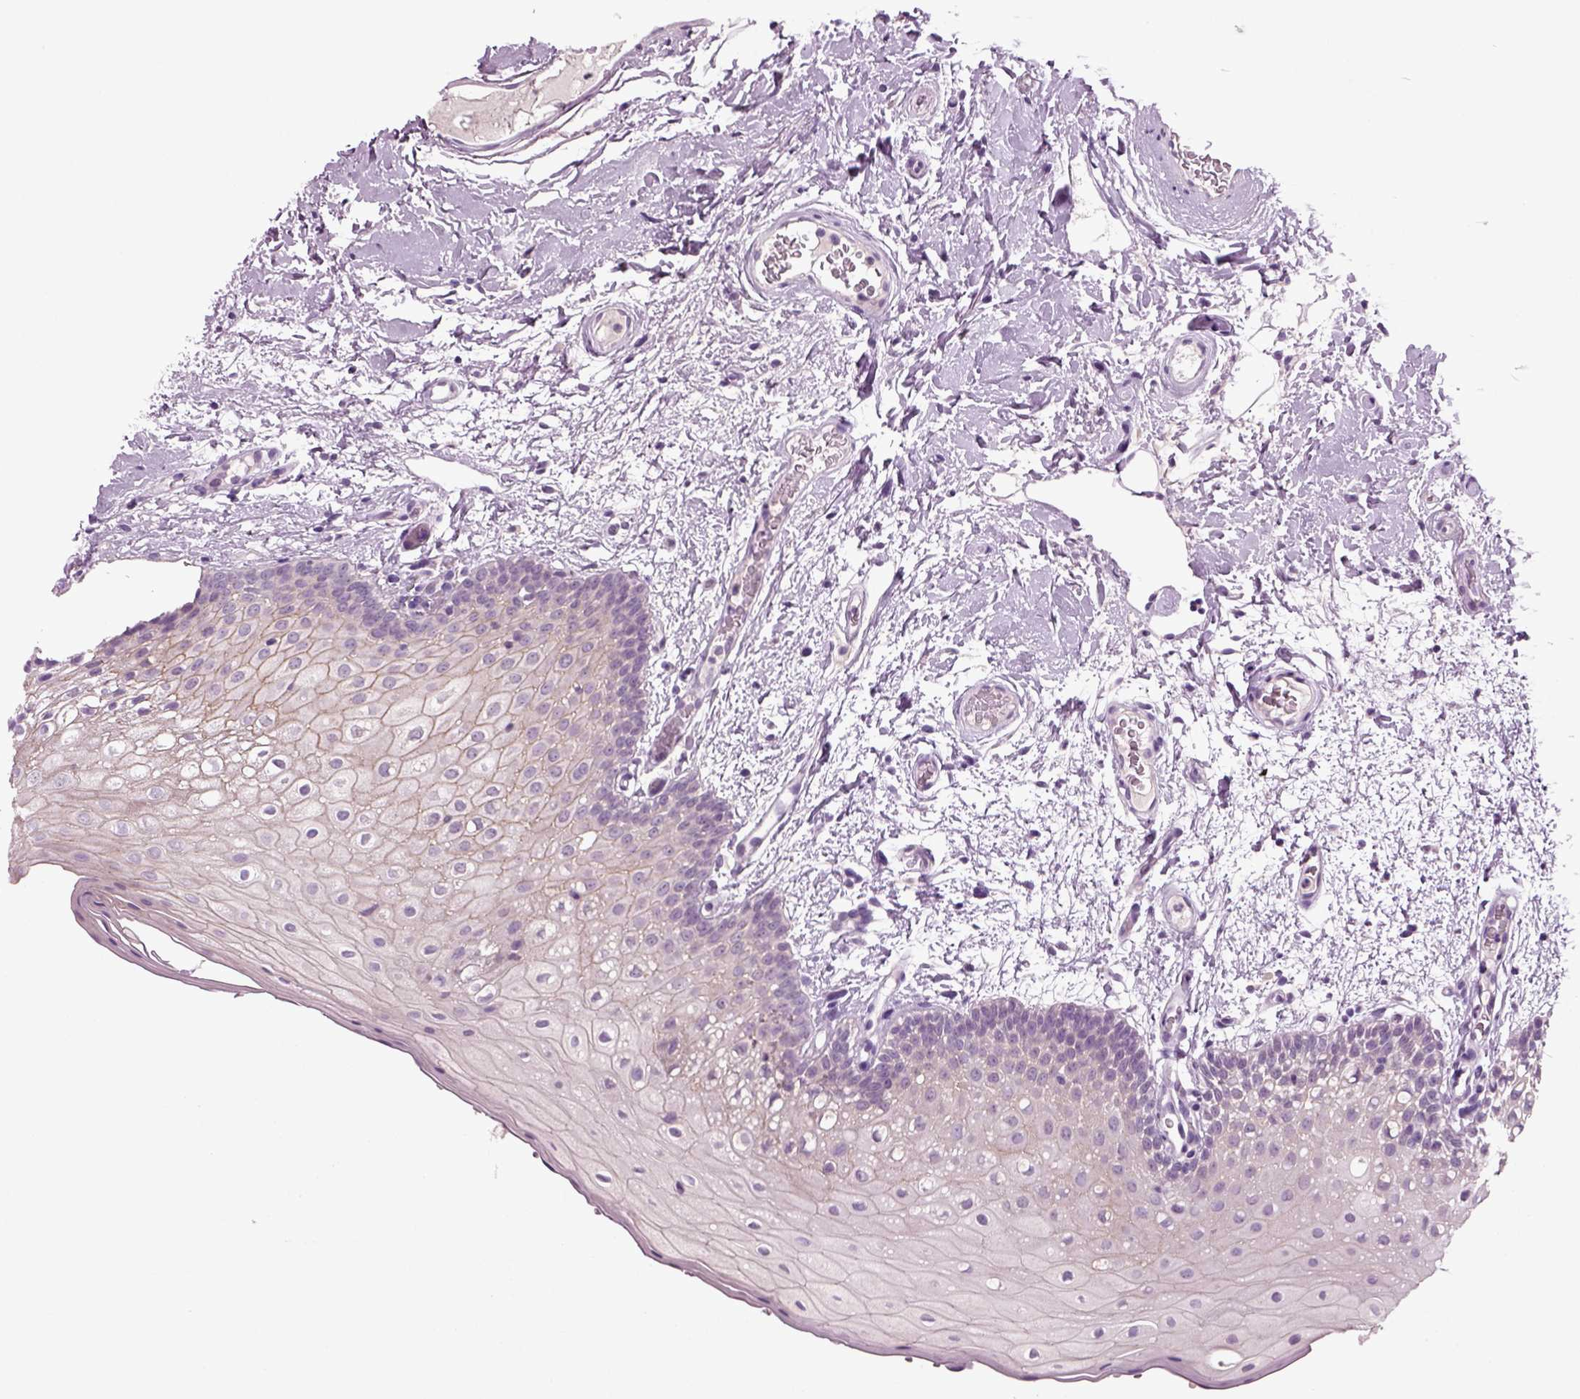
{"staining": {"intensity": "negative", "quantity": "none", "location": "none"}, "tissue": "oral mucosa", "cell_type": "Squamous epithelial cells", "image_type": "normal", "snomed": [{"axis": "morphology", "description": "Normal tissue, NOS"}, {"axis": "morphology", "description": "Squamous cell carcinoma, NOS"}, {"axis": "topography", "description": "Oral tissue"}, {"axis": "topography", "description": "Head-Neck"}], "caption": "This is an immunohistochemistry (IHC) image of unremarkable oral mucosa. There is no expression in squamous epithelial cells.", "gene": "COL9A2", "patient": {"sex": "male", "age": 69}}